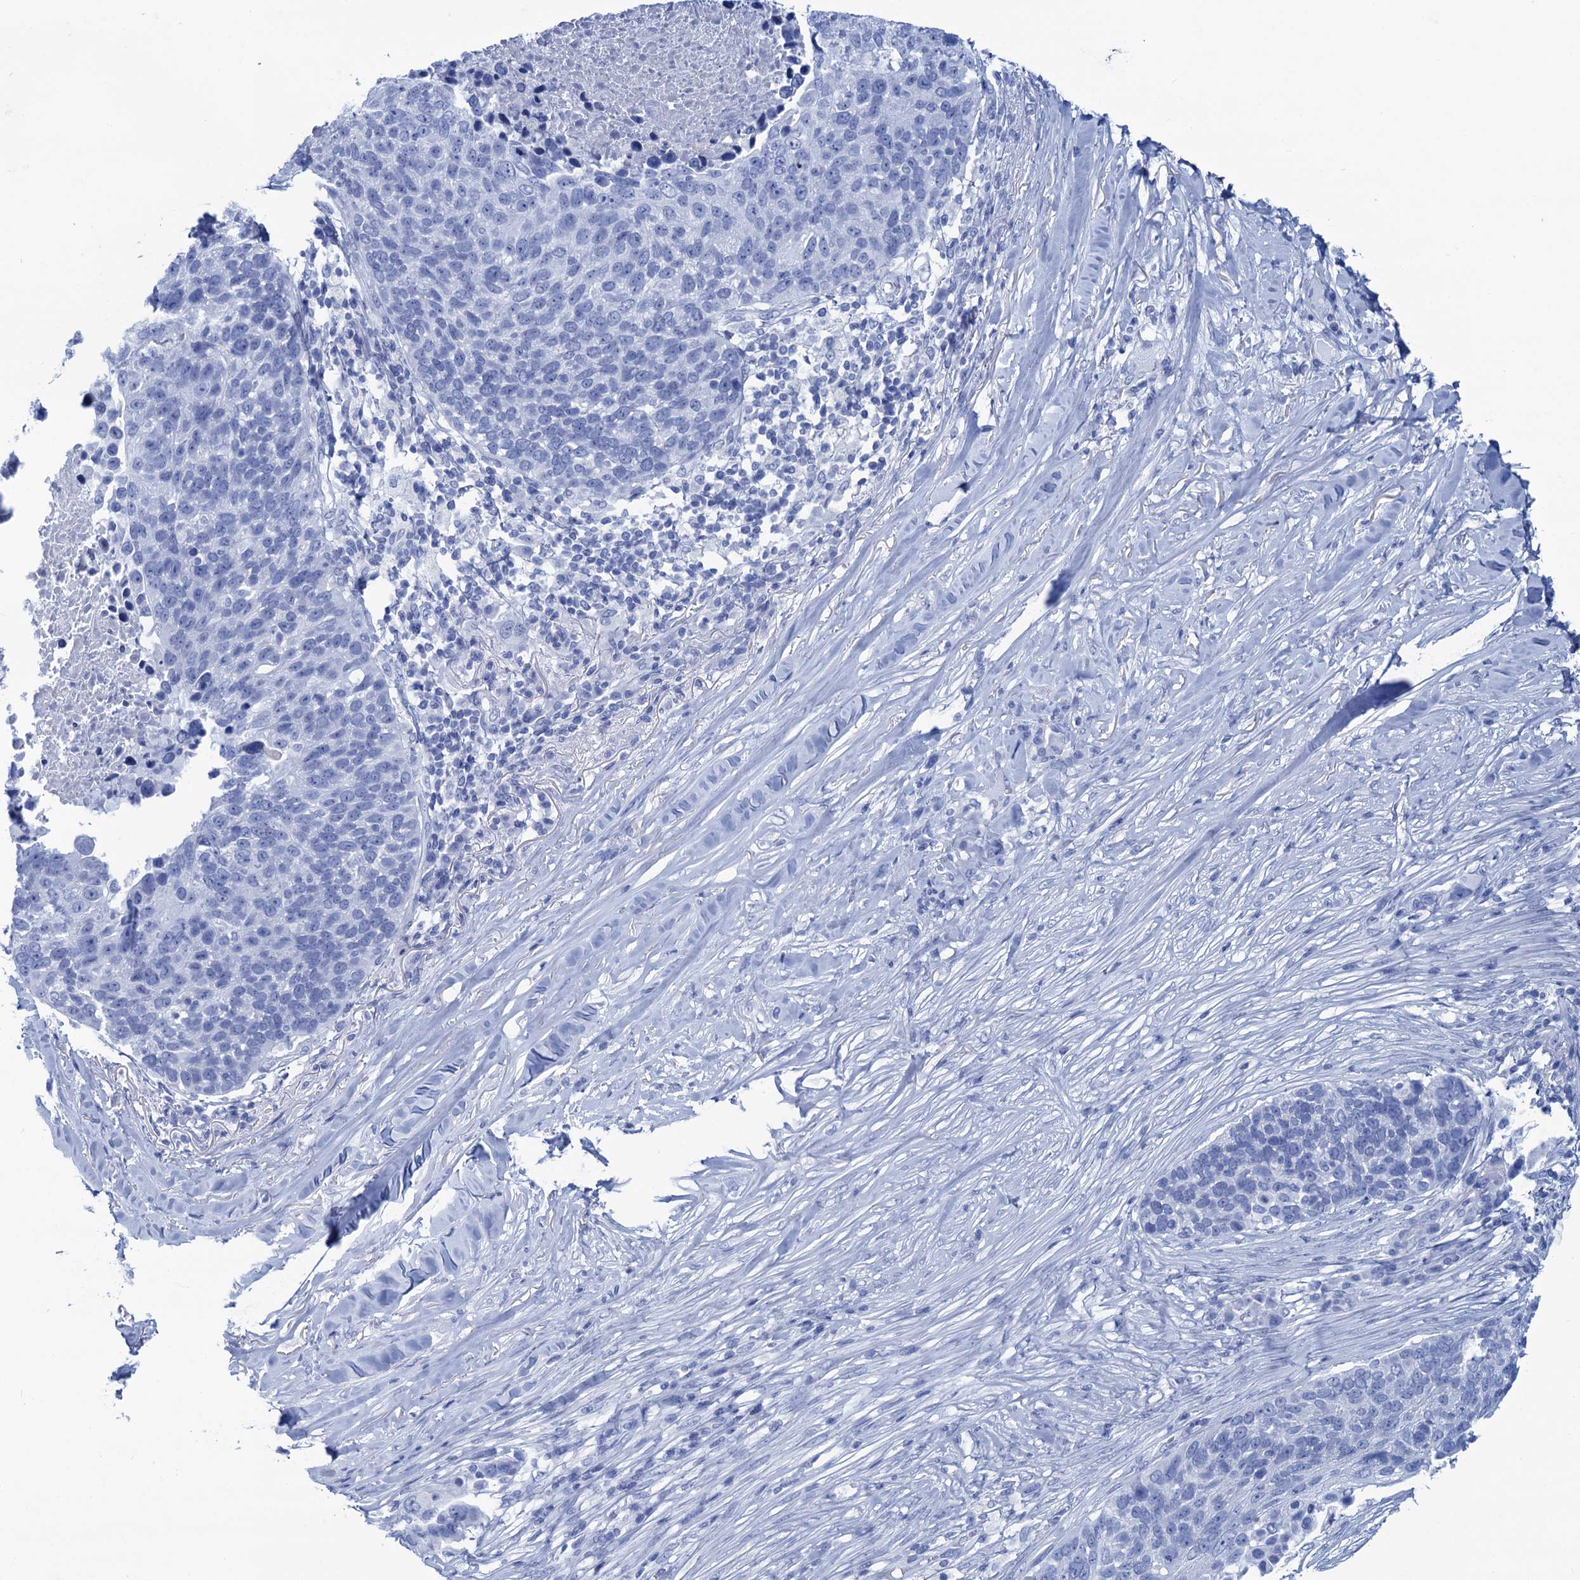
{"staining": {"intensity": "negative", "quantity": "none", "location": "none"}, "tissue": "lung cancer", "cell_type": "Tumor cells", "image_type": "cancer", "snomed": [{"axis": "morphology", "description": "Normal tissue, NOS"}, {"axis": "morphology", "description": "Squamous cell carcinoma, NOS"}, {"axis": "topography", "description": "Lymph node"}, {"axis": "topography", "description": "Lung"}], "caption": "This photomicrograph is of squamous cell carcinoma (lung) stained with immunohistochemistry (IHC) to label a protein in brown with the nuclei are counter-stained blue. There is no expression in tumor cells.", "gene": "CABYR", "patient": {"sex": "male", "age": 66}}